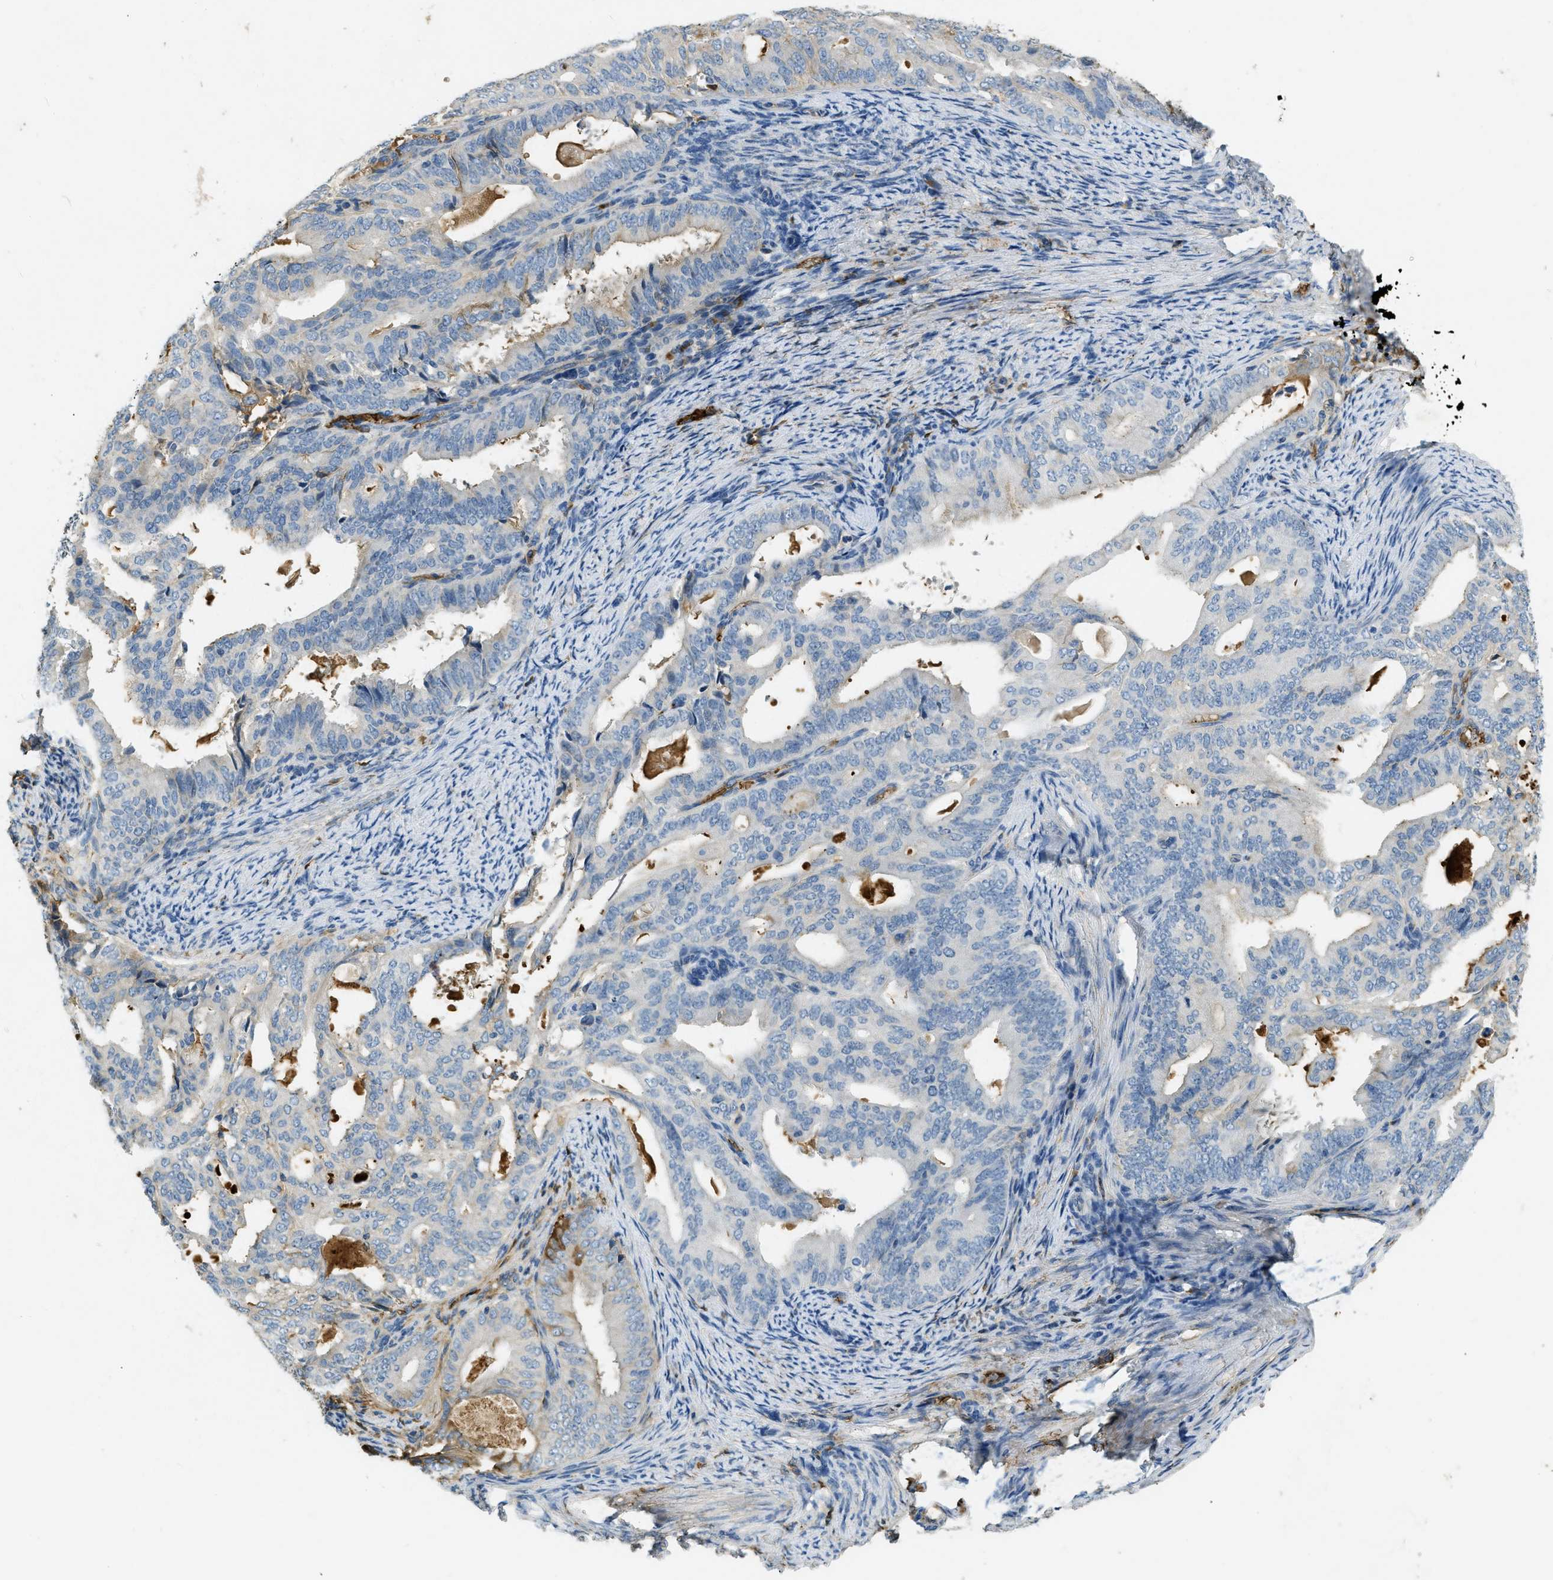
{"staining": {"intensity": "negative", "quantity": "none", "location": "none"}, "tissue": "endometrial cancer", "cell_type": "Tumor cells", "image_type": "cancer", "snomed": [{"axis": "morphology", "description": "Adenocarcinoma, NOS"}, {"axis": "topography", "description": "Endometrium"}], "caption": "DAB (3,3'-diaminobenzidine) immunohistochemical staining of endometrial adenocarcinoma exhibits no significant expression in tumor cells.", "gene": "PRTN3", "patient": {"sex": "female", "age": 58}}